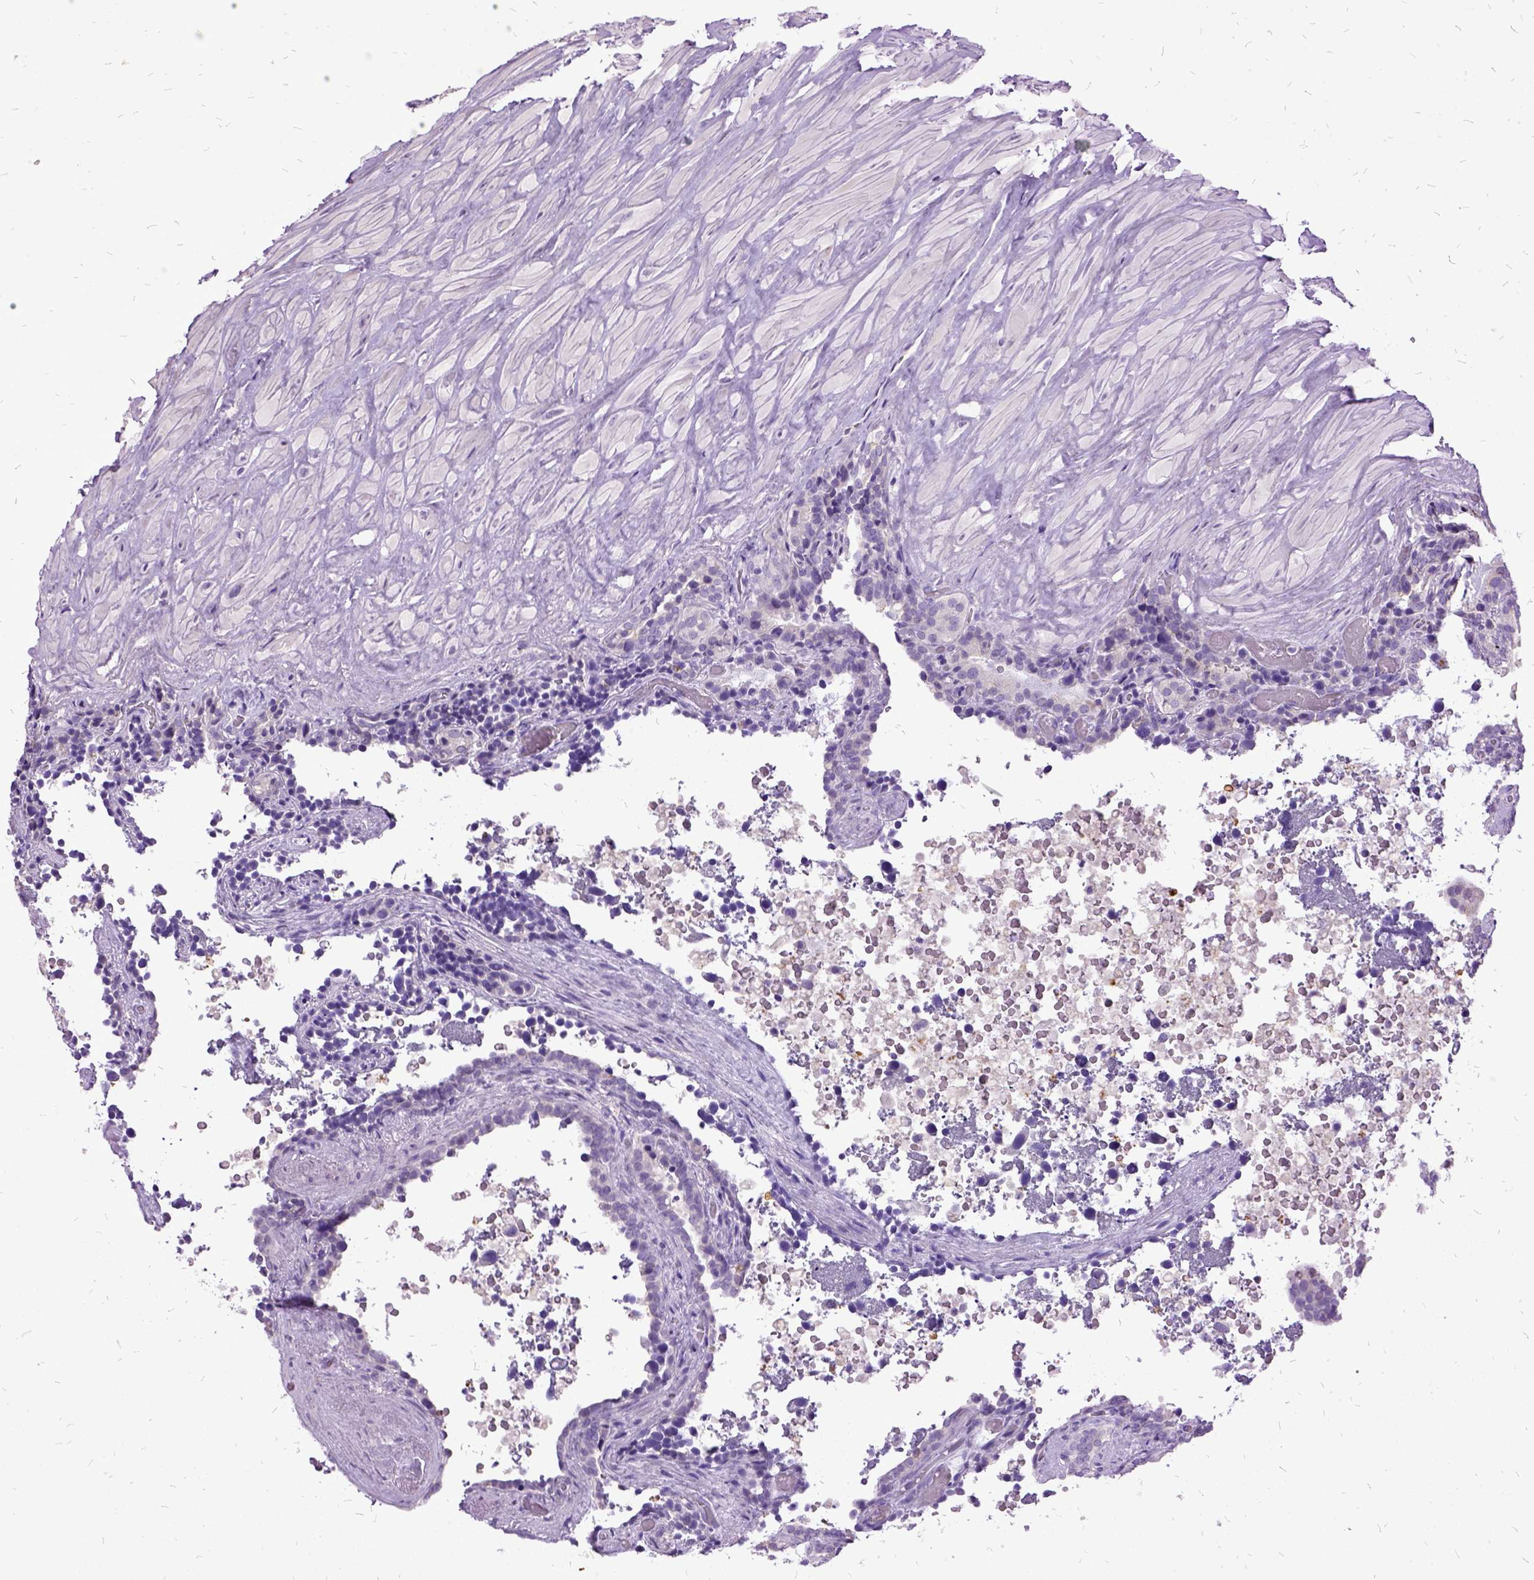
{"staining": {"intensity": "strong", "quantity": "<25%", "location": "cytoplasmic/membranous"}, "tissue": "seminal vesicle", "cell_type": "Glandular cells", "image_type": "normal", "snomed": [{"axis": "morphology", "description": "Normal tissue, NOS"}, {"axis": "topography", "description": "Seminal veicle"}], "caption": "Protein analysis of benign seminal vesicle displays strong cytoplasmic/membranous expression in about <25% of glandular cells. Nuclei are stained in blue.", "gene": "MME", "patient": {"sex": "male", "age": 60}}